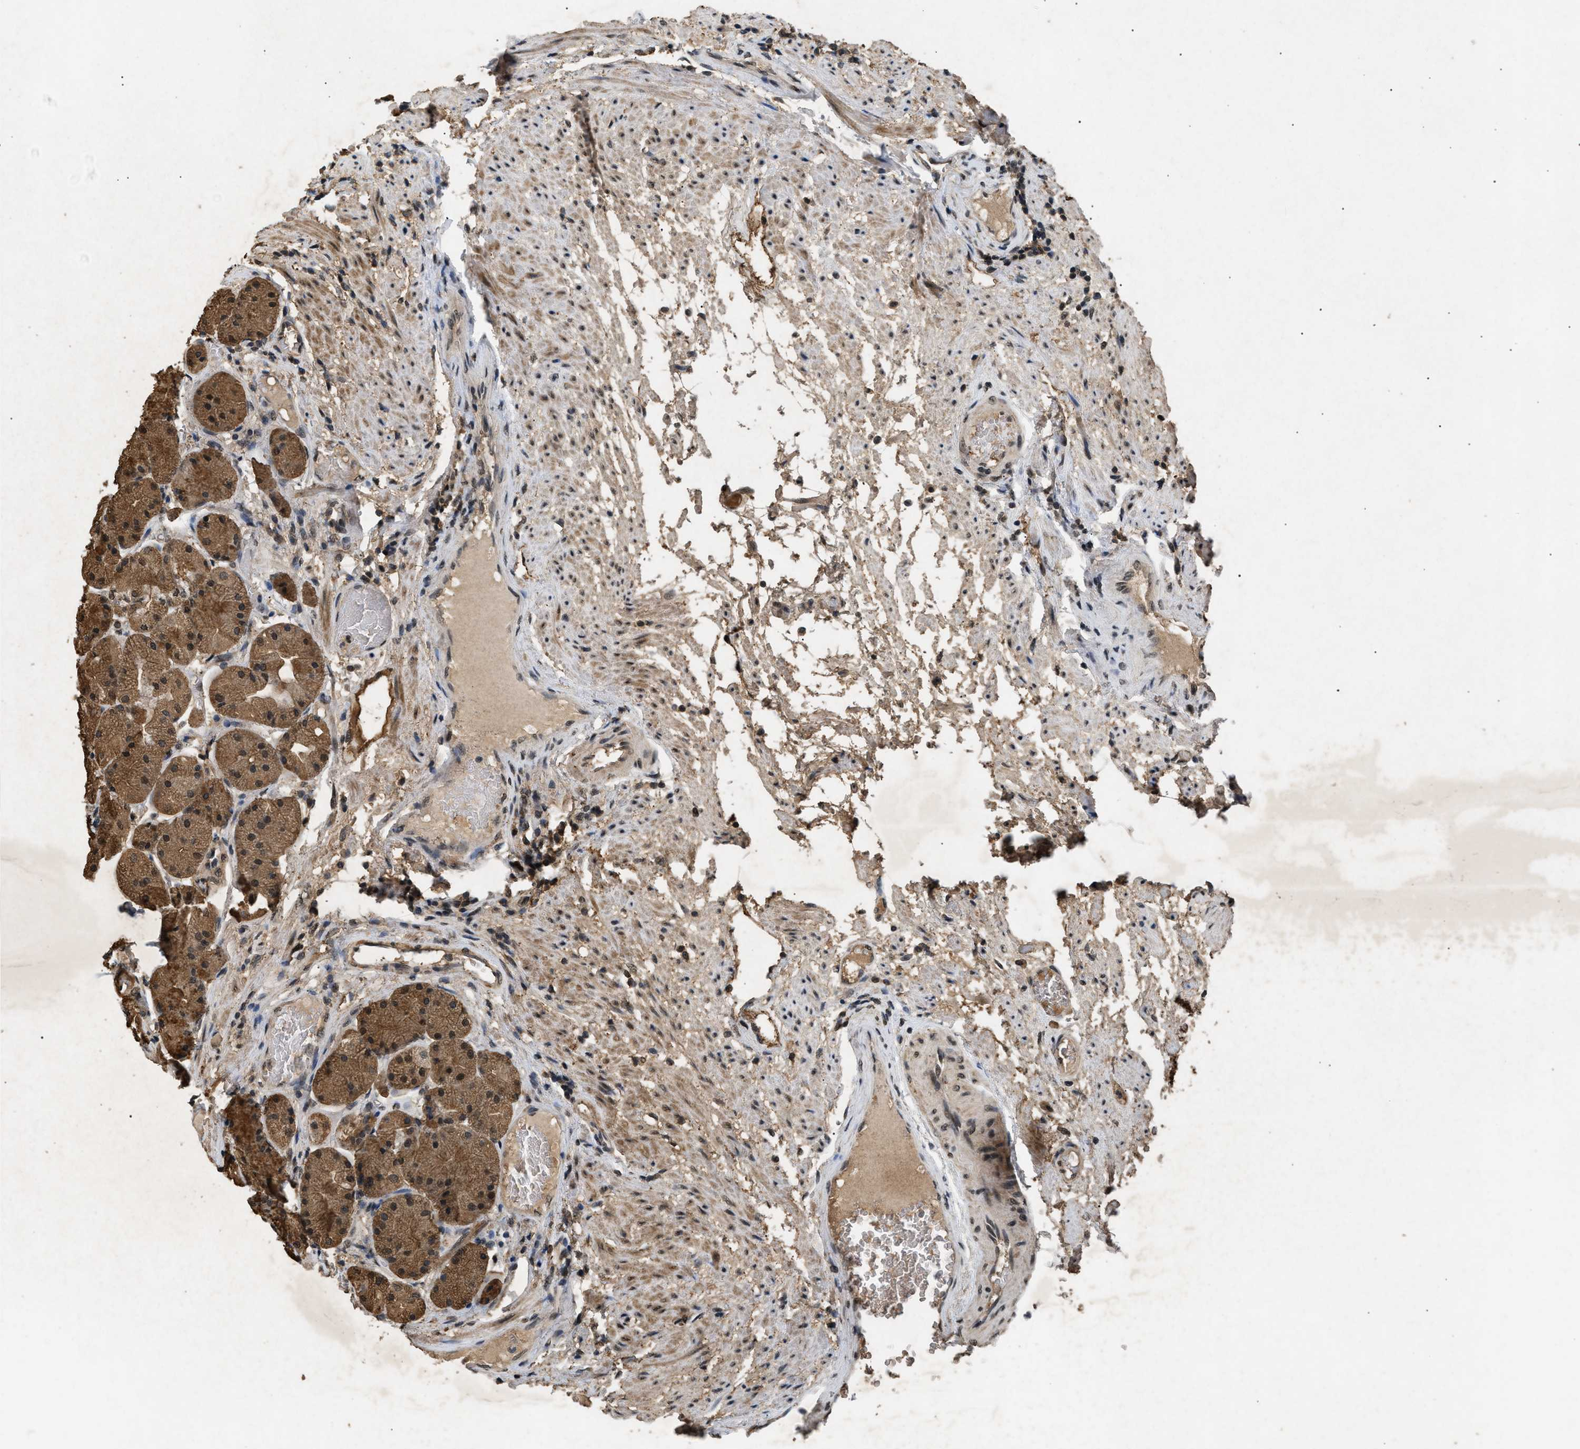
{"staining": {"intensity": "moderate", "quantity": ">75%", "location": "cytoplasmic/membranous,nuclear"}, "tissue": "stomach", "cell_type": "Glandular cells", "image_type": "normal", "snomed": [{"axis": "morphology", "description": "Normal tissue, NOS"}, {"axis": "topography", "description": "Stomach, upper"}], "caption": "A micrograph of stomach stained for a protein reveals moderate cytoplasmic/membranous,nuclear brown staining in glandular cells. (IHC, brightfield microscopy, high magnification).", "gene": "RBM5", "patient": {"sex": "male", "age": 72}}